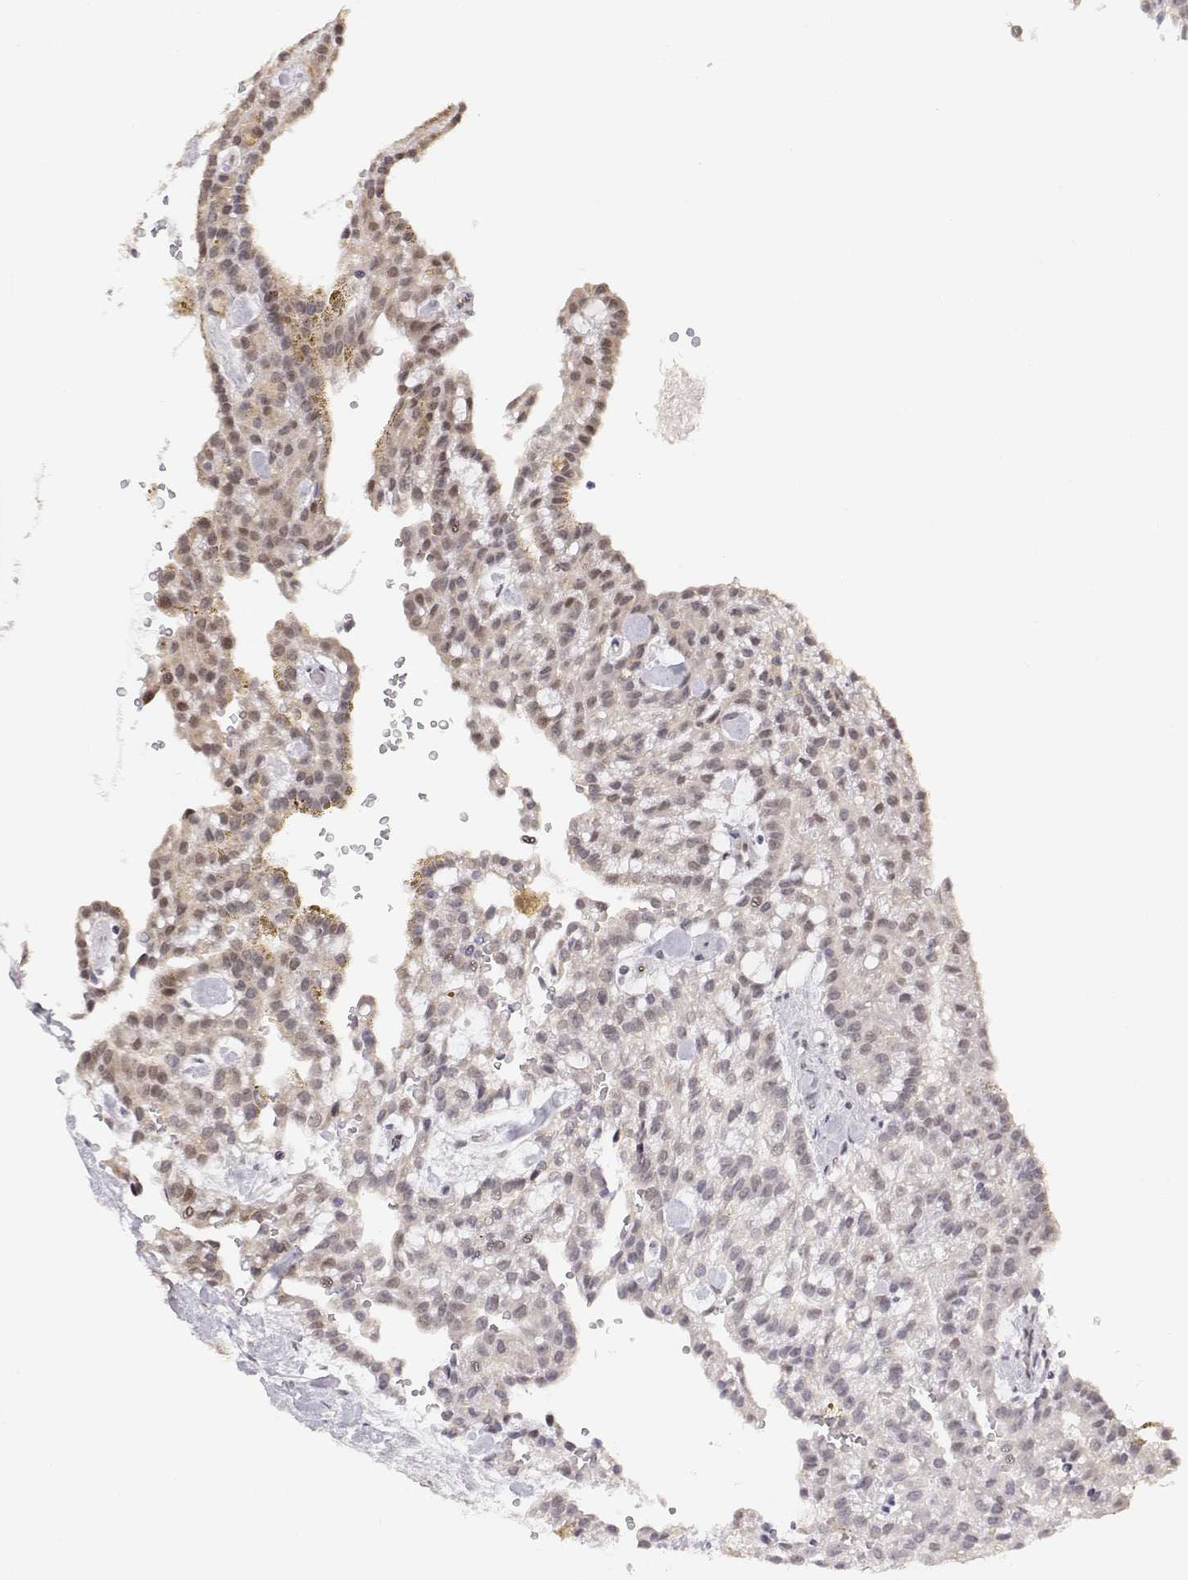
{"staining": {"intensity": "moderate", "quantity": "<25%", "location": "nuclear"}, "tissue": "renal cancer", "cell_type": "Tumor cells", "image_type": "cancer", "snomed": [{"axis": "morphology", "description": "Adenocarcinoma, NOS"}, {"axis": "topography", "description": "Kidney"}], "caption": "Brown immunohistochemical staining in adenocarcinoma (renal) shows moderate nuclear positivity in approximately <25% of tumor cells. The staining is performed using DAB (3,3'-diaminobenzidine) brown chromogen to label protein expression. The nuclei are counter-stained blue using hematoxylin.", "gene": "BRCA1", "patient": {"sex": "male", "age": 63}}